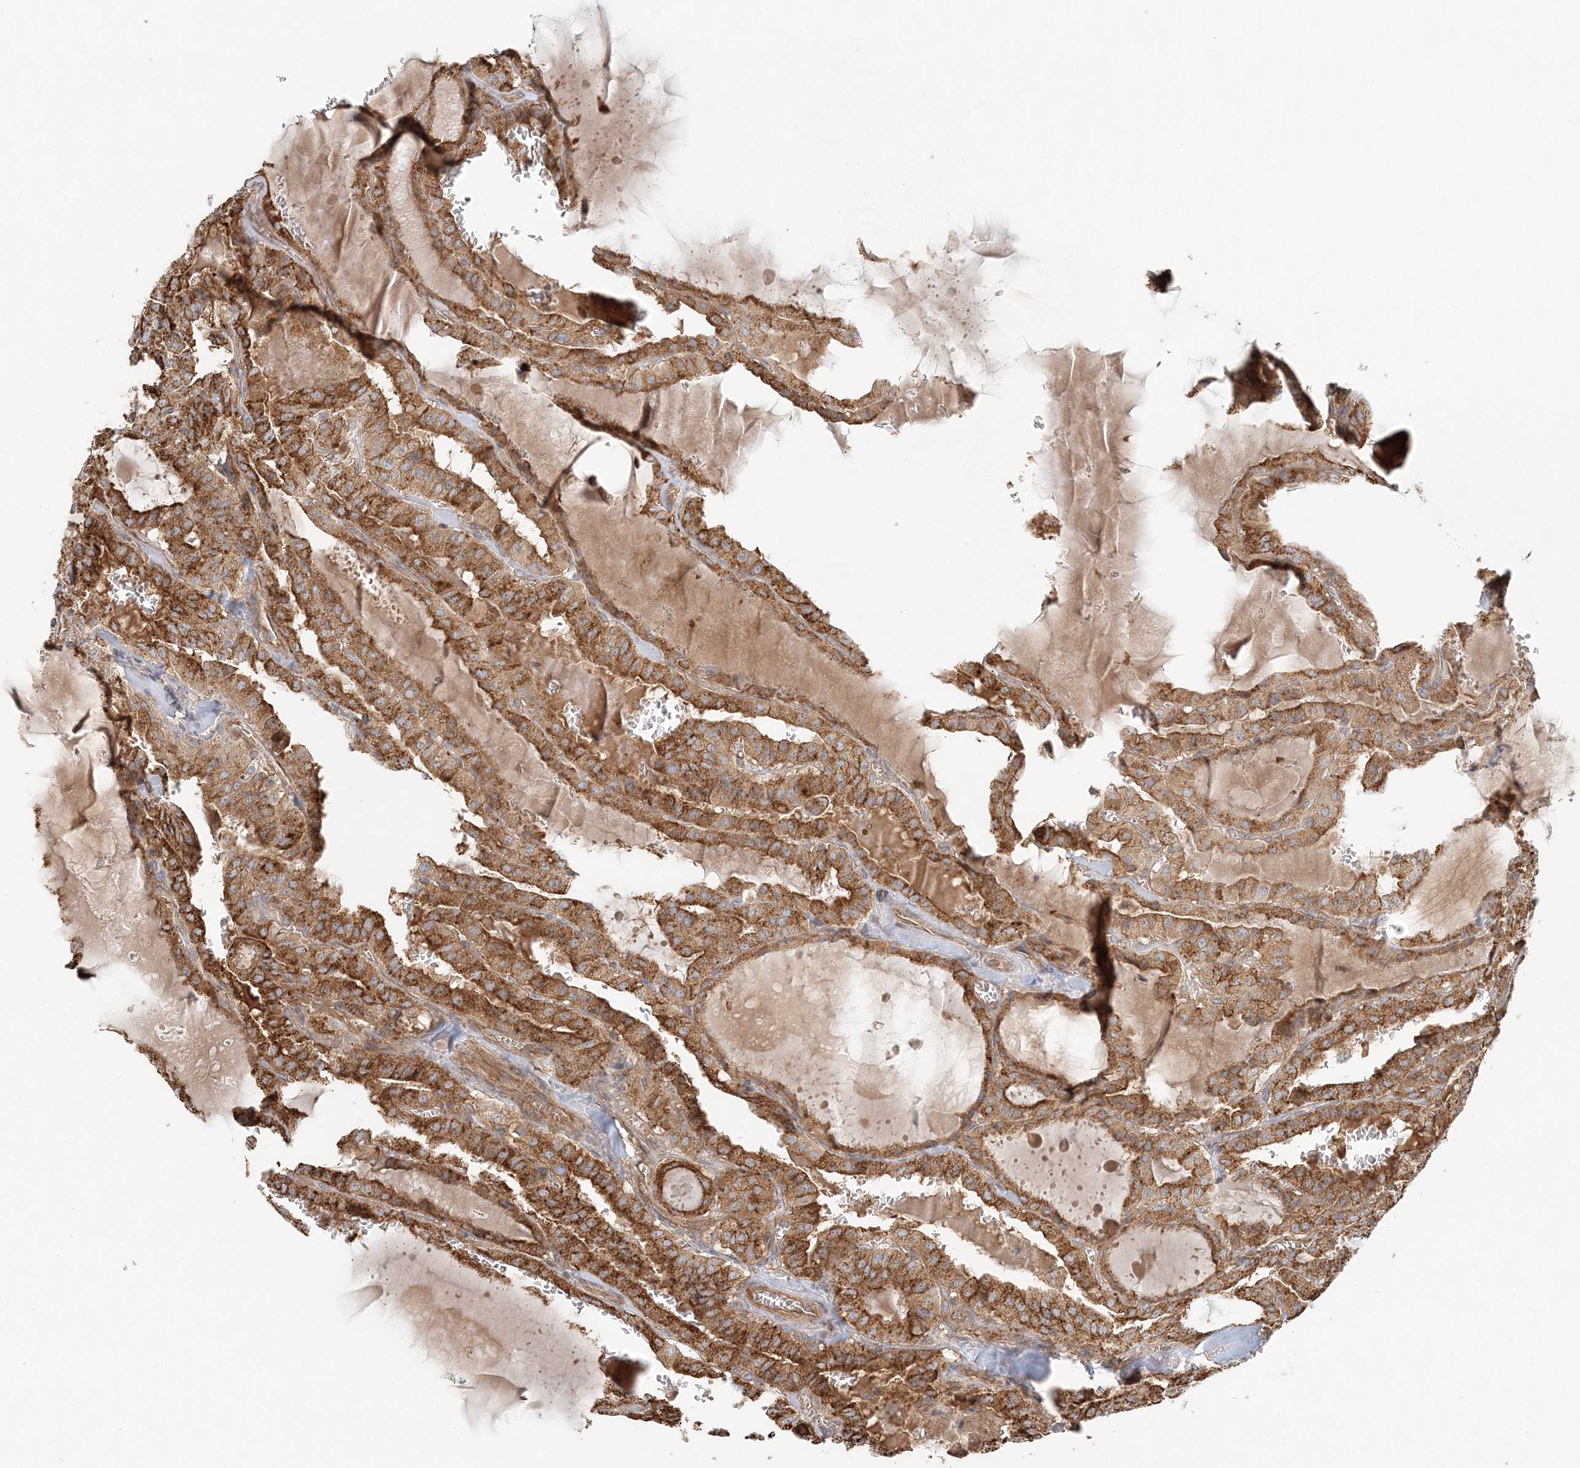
{"staining": {"intensity": "strong", "quantity": ">75%", "location": "cytoplasmic/membranous"}, "tissue": "thyroid cancer", "cell_type": "Tumor cells", "image_type": "cancer", "snomed": [{"axis": "morphology", "description": "Papillary adenocarcinoma, NOS"}, {"axis": "topography", "description": "Thyroid gland"}], "caption": "Immunohistochemistry photomicrograph of neoplastic tissue: thyroid papillary adenocarcinoma stained using IHC demonstrates high levels of strong protein expression localized specifically in the cytoplasmic/membranous of tumor cells, appearing as a cytoplasmic/membranous brown color.", "gene": "KIAA0232", "patient": {"sex": "male", "age": 52}}